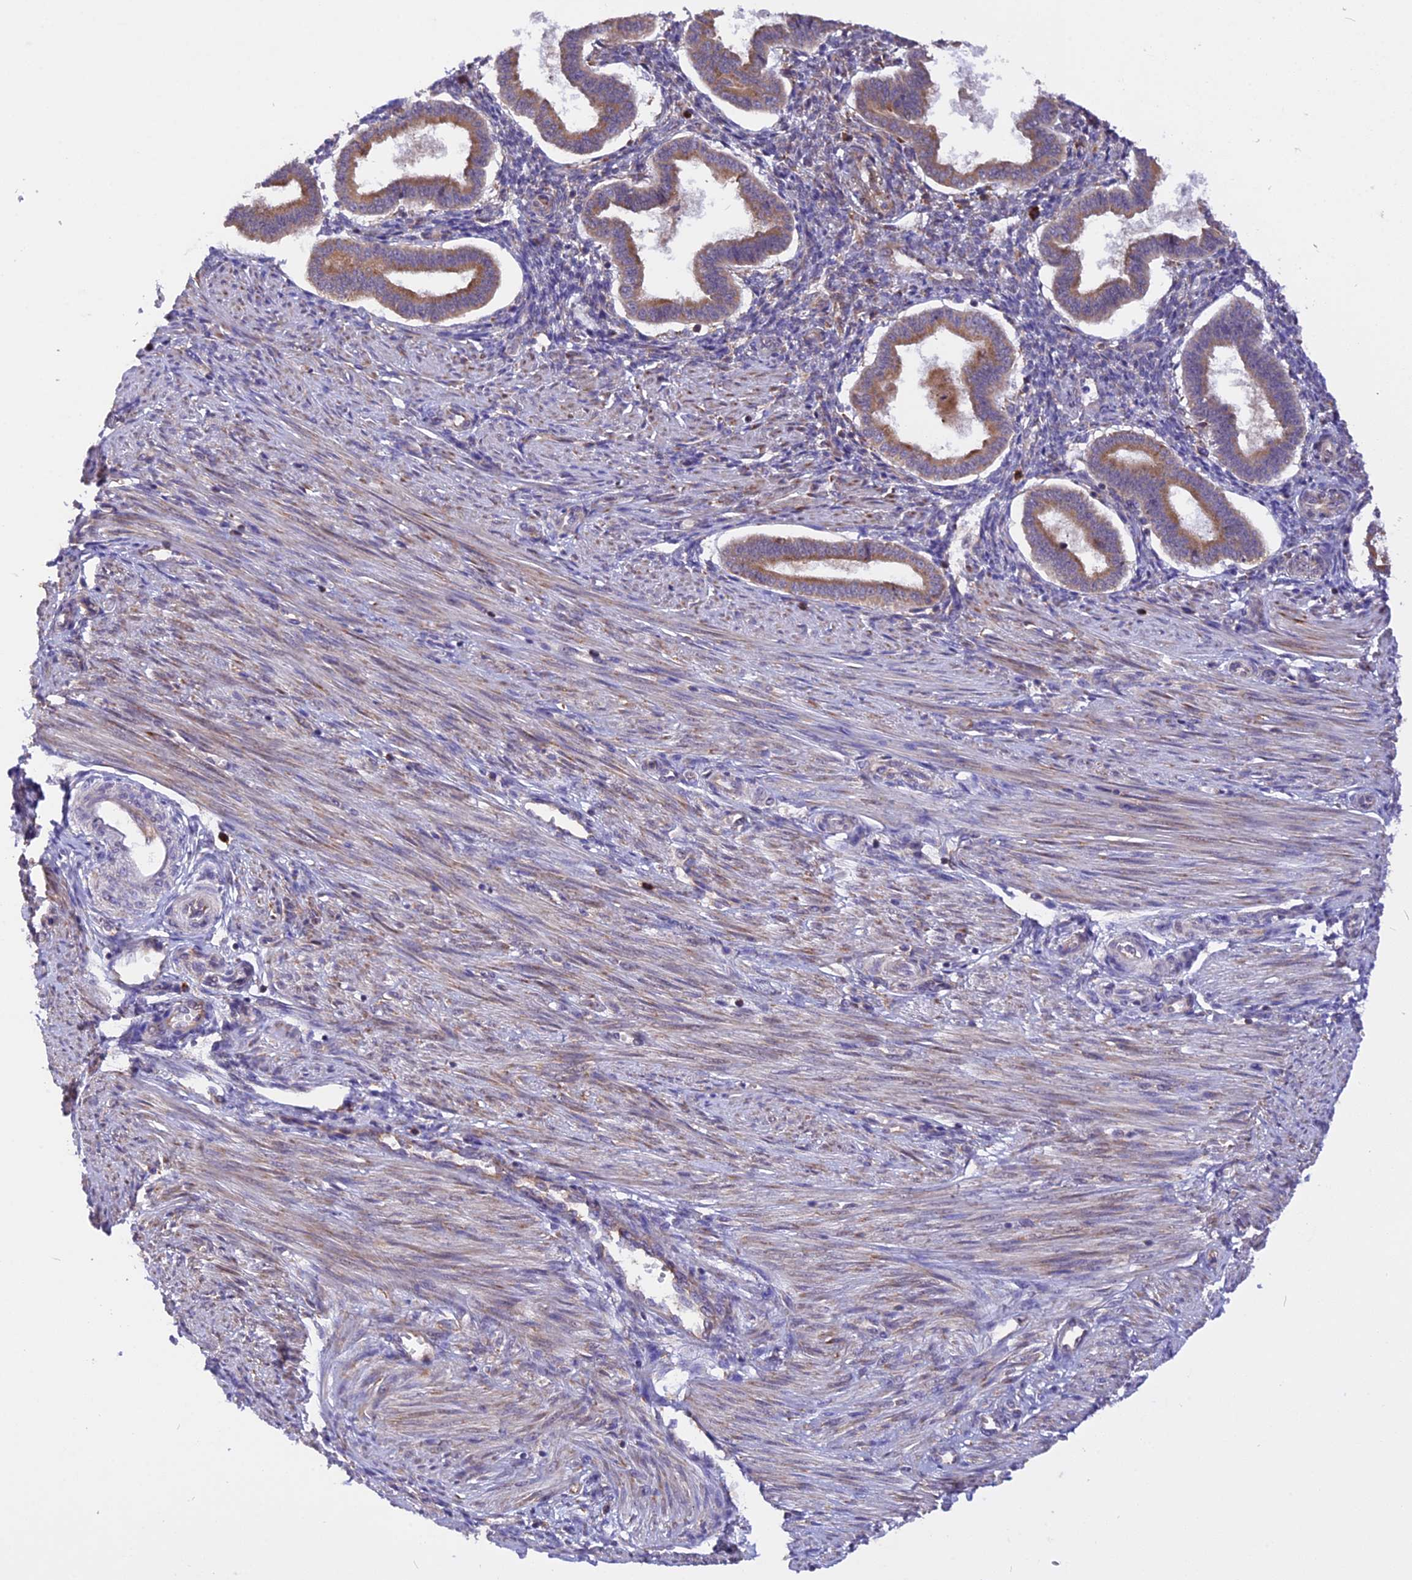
{"staining": {"intensity": "strong", "quantity": "<25%", "location": "cytoplasmic/membranous"}, "tissue": "endometrium", "cell_type": "Cells in endometrial stroma", "image_type": "normal", "snomed": [{"axis": "morphology", "description": "Normal tissue, NOS"}, {"axis": "topography", "description": "Endometrium"}], "caption": "Unremarkable endometrium shows strong cytoplasmic/membranous positivity in approximately <25% of cells in endometrial stroma The protein is shown in brown color, while the nuclei are stained blue..", "gene": "GNPTAB", "patient": {"sex": "female", "age": 24}}